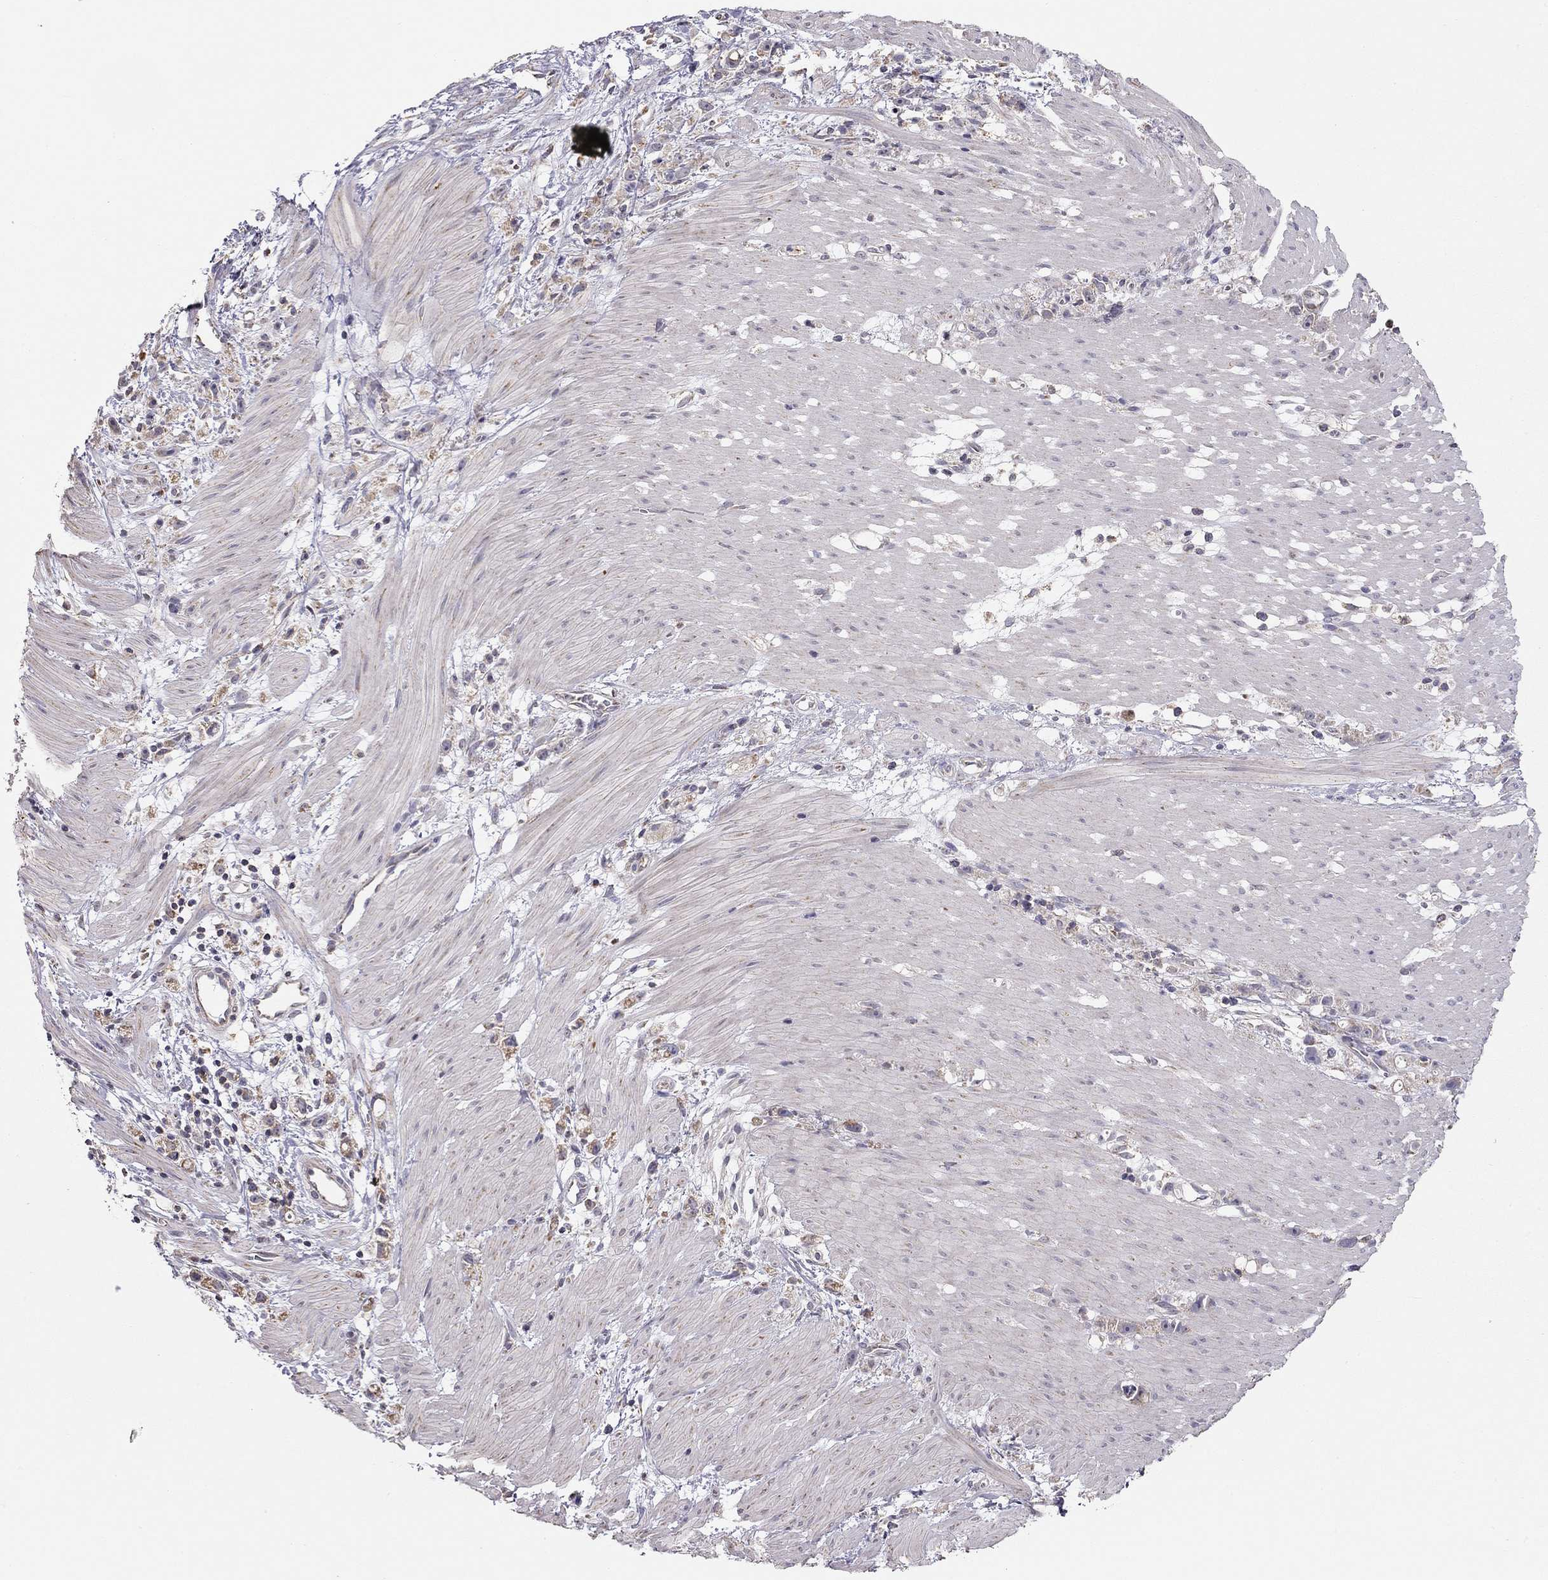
{"staining": {"intensity": "weak", "quantity": "<25%", "location": "cytoplasmic/membranous"}, "tissue": "stomach cancer", "cell_type": "Tumor cells", "image_type": "cancer", "snomed": [{"axis": "morphology", "description": "Adenocarcinoma, NOS"}, {"axis": "topography", "description": "Stomach"}], "caption": "Immunohistochemistry of stomach cancer demonstrates no staining in tumor cells.", "gene": "LRIT3", "patient": {"sex": "female", "age": 59}}